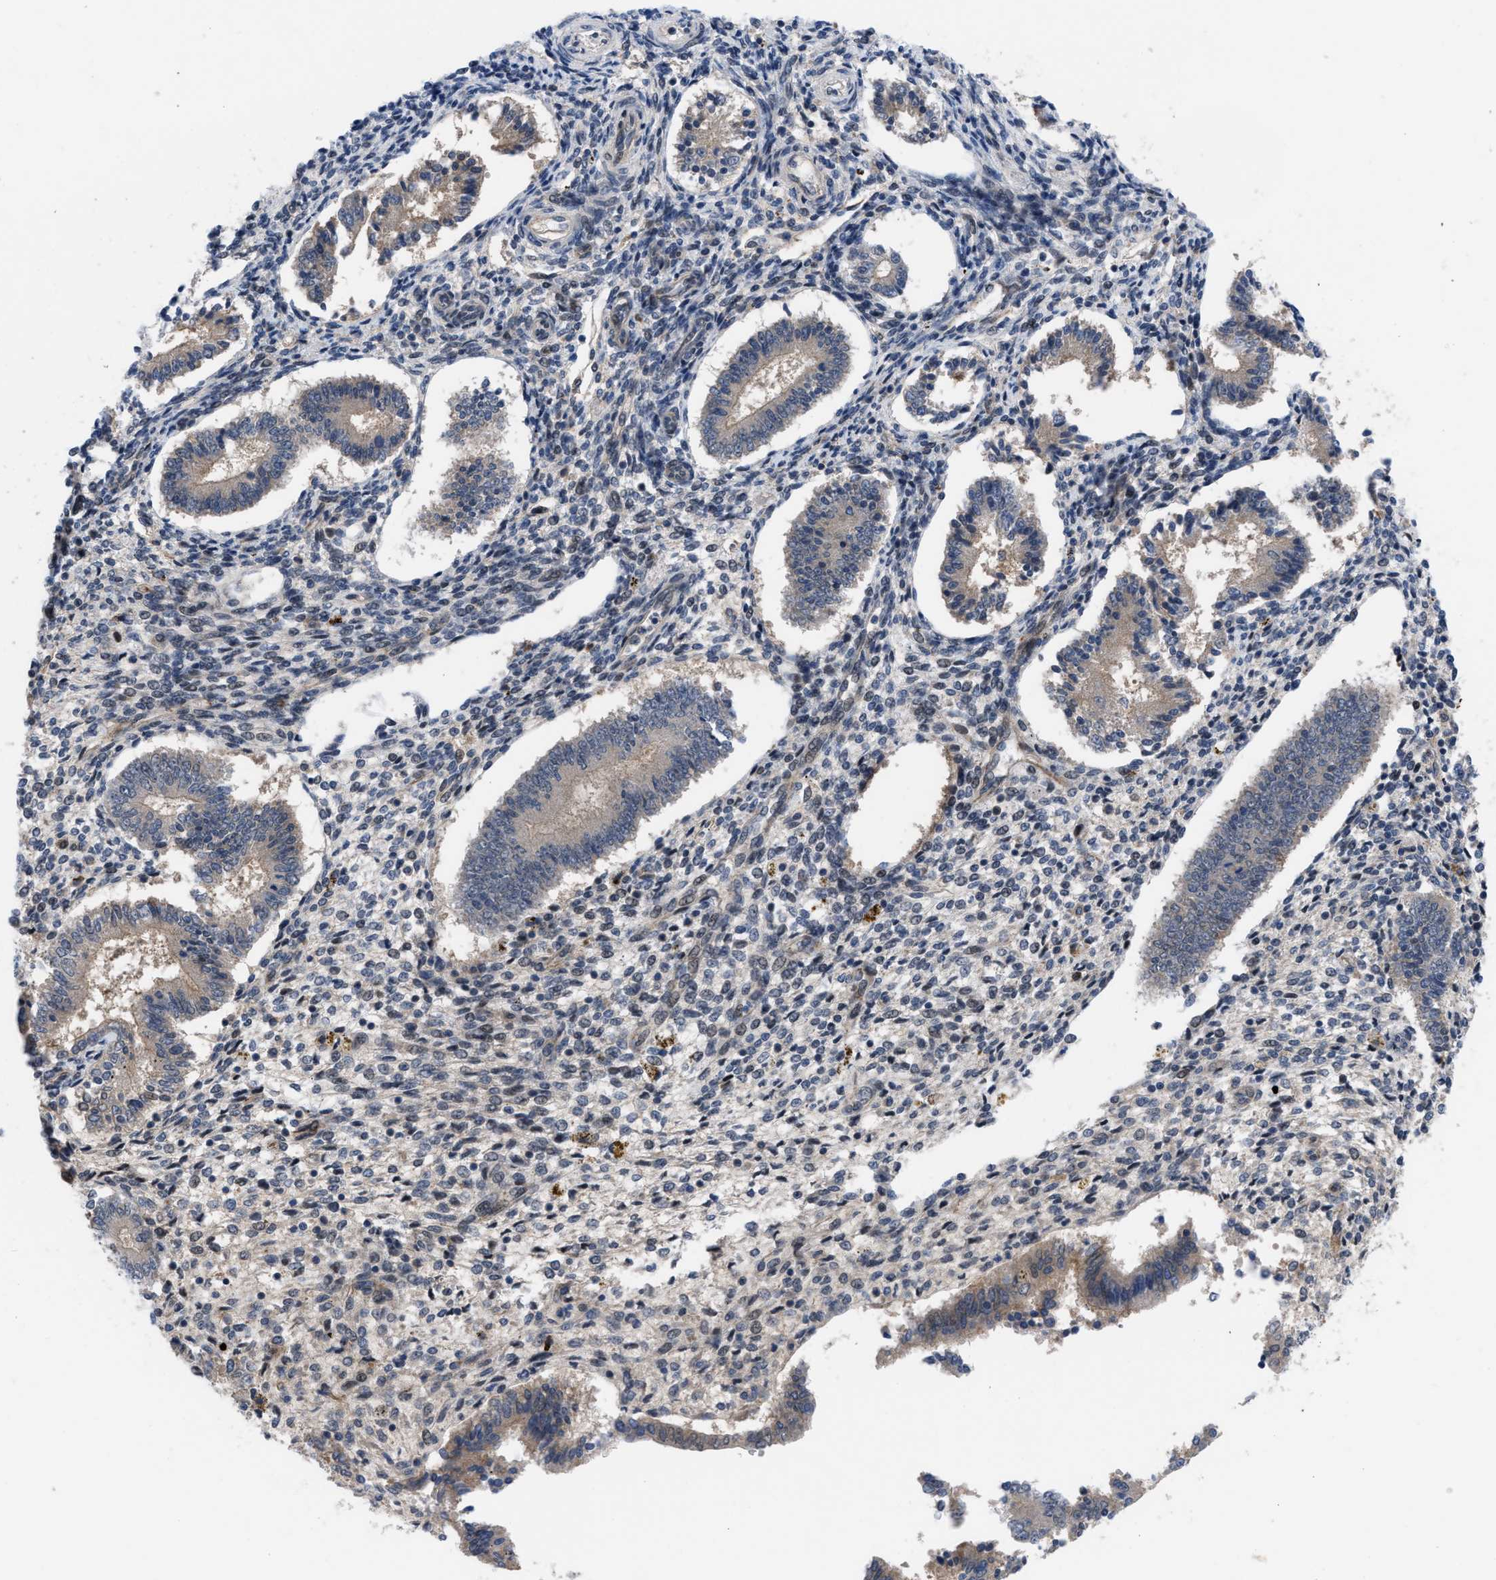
{"staining": {"intensity": "negative", "quantity": "none", "location": "none"}, "tissue": "endometrium", "cell_type": "Cells in endometrial stroma", "image_type": "normal", "snomed": [{"axis": "morphology", "description": "Normal tissue, NOS"}, {"axis": "topography", "description": "Endometrium"}], "caption": "This is an immunohistochemistry (IHC) micrograph of unremarkable human endometrium. There is no expression in cells in endometrial stroma.", "gene": "IL17RE", "patient": {"sex": "female", "age": 42}}